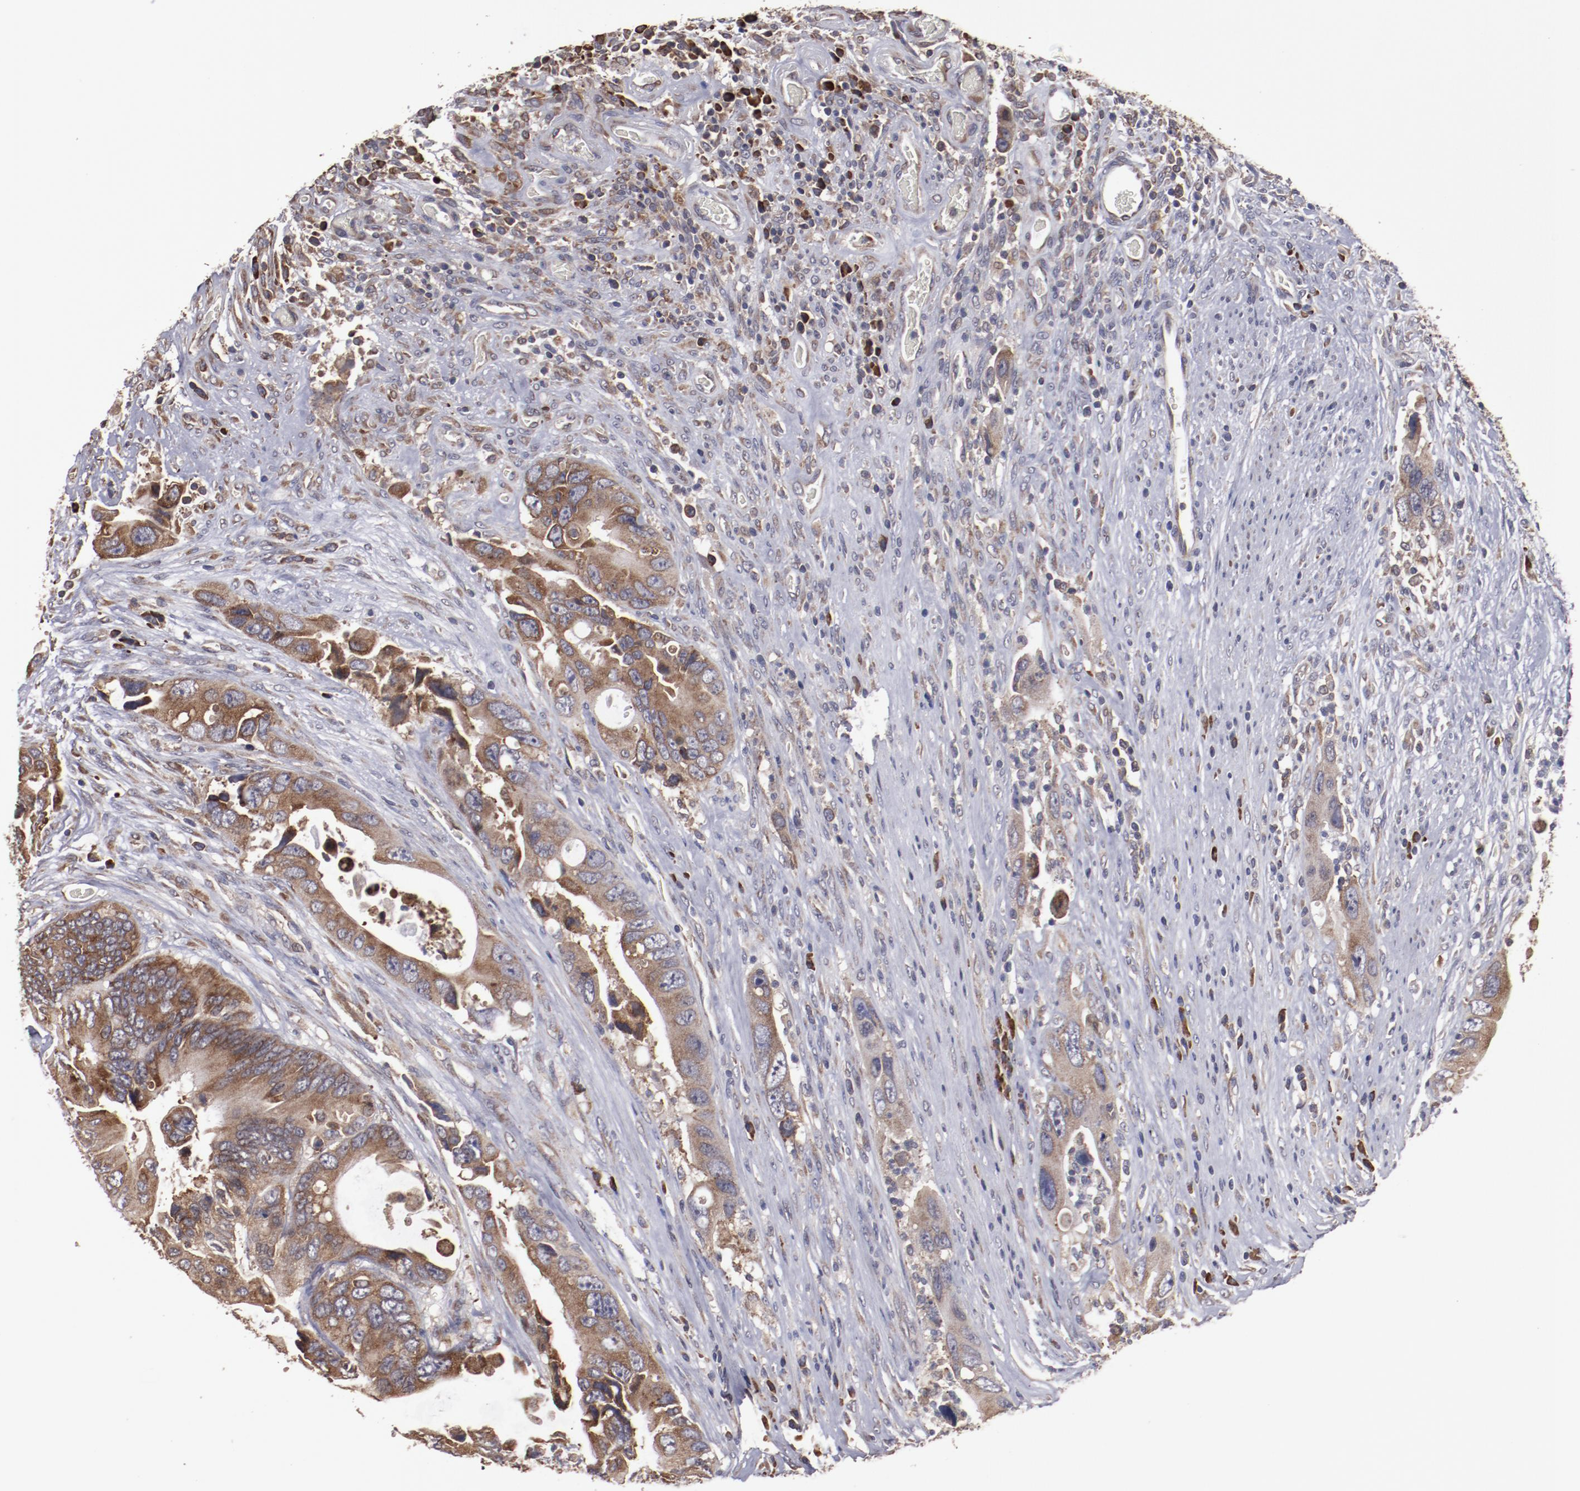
{"staining": {"intensity": "moderate", "quantity": ">75%", "location": "cytoplasmic/membranous"}, "tissue": "colorectal cancer", "cell_type": "Tumor cells", "image_type": "cancer", "snomed": [{"axis": "morphology", "description": "Adenocarcinoma, NOS"}, {"axis": "topography", "description": "Rectum"}], "caption": "Immunohistochemistry of adenocarcinoma (colorectal) displays medium levels of moderate cytoplasmic/membranous staining in approximately >75% of tumor cells.", "gene": "RPS4Y1", "patient": {"sex": "male", "age": 70}}